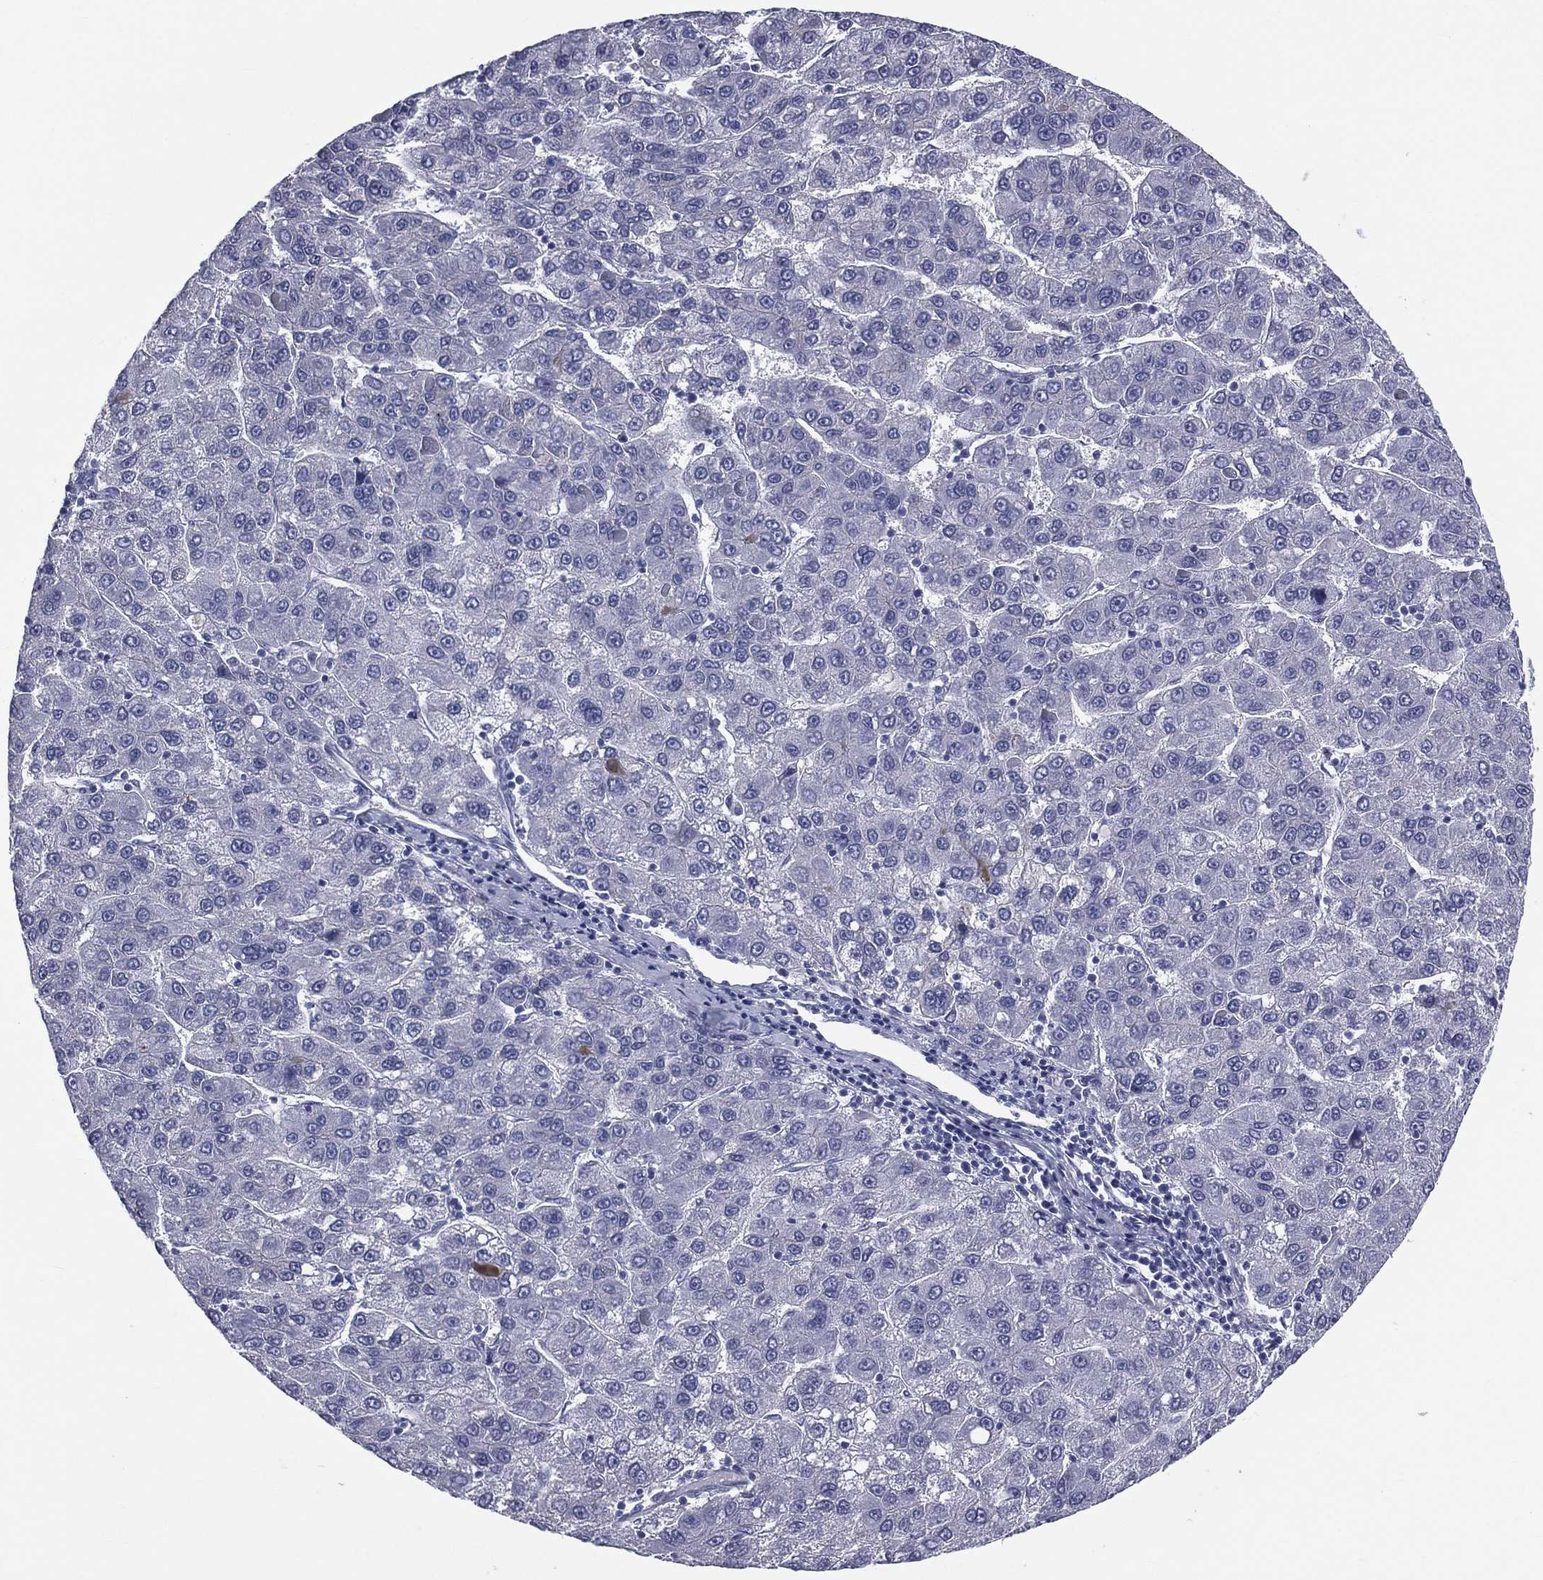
{"staining": {"intensity": "negative", "quantity": "none", "location": "none"}, "tissue": "liver cancer", "cell_type": "Tumor cells", "image_type": "cancer", "snomed": [{"axis": "morphology", "description": "Carcinoma, Hepatocellular, NOS"}, {"axis": "topography", "description": "Liver"}], "caption": "DAB (3,3'-diaminobenzidine) immunohistochemical staining of human liver cancer reveals no significant positivity in tumor cells.", "gene": "MLN", "patient": {"sex": "female", "age": 82}}